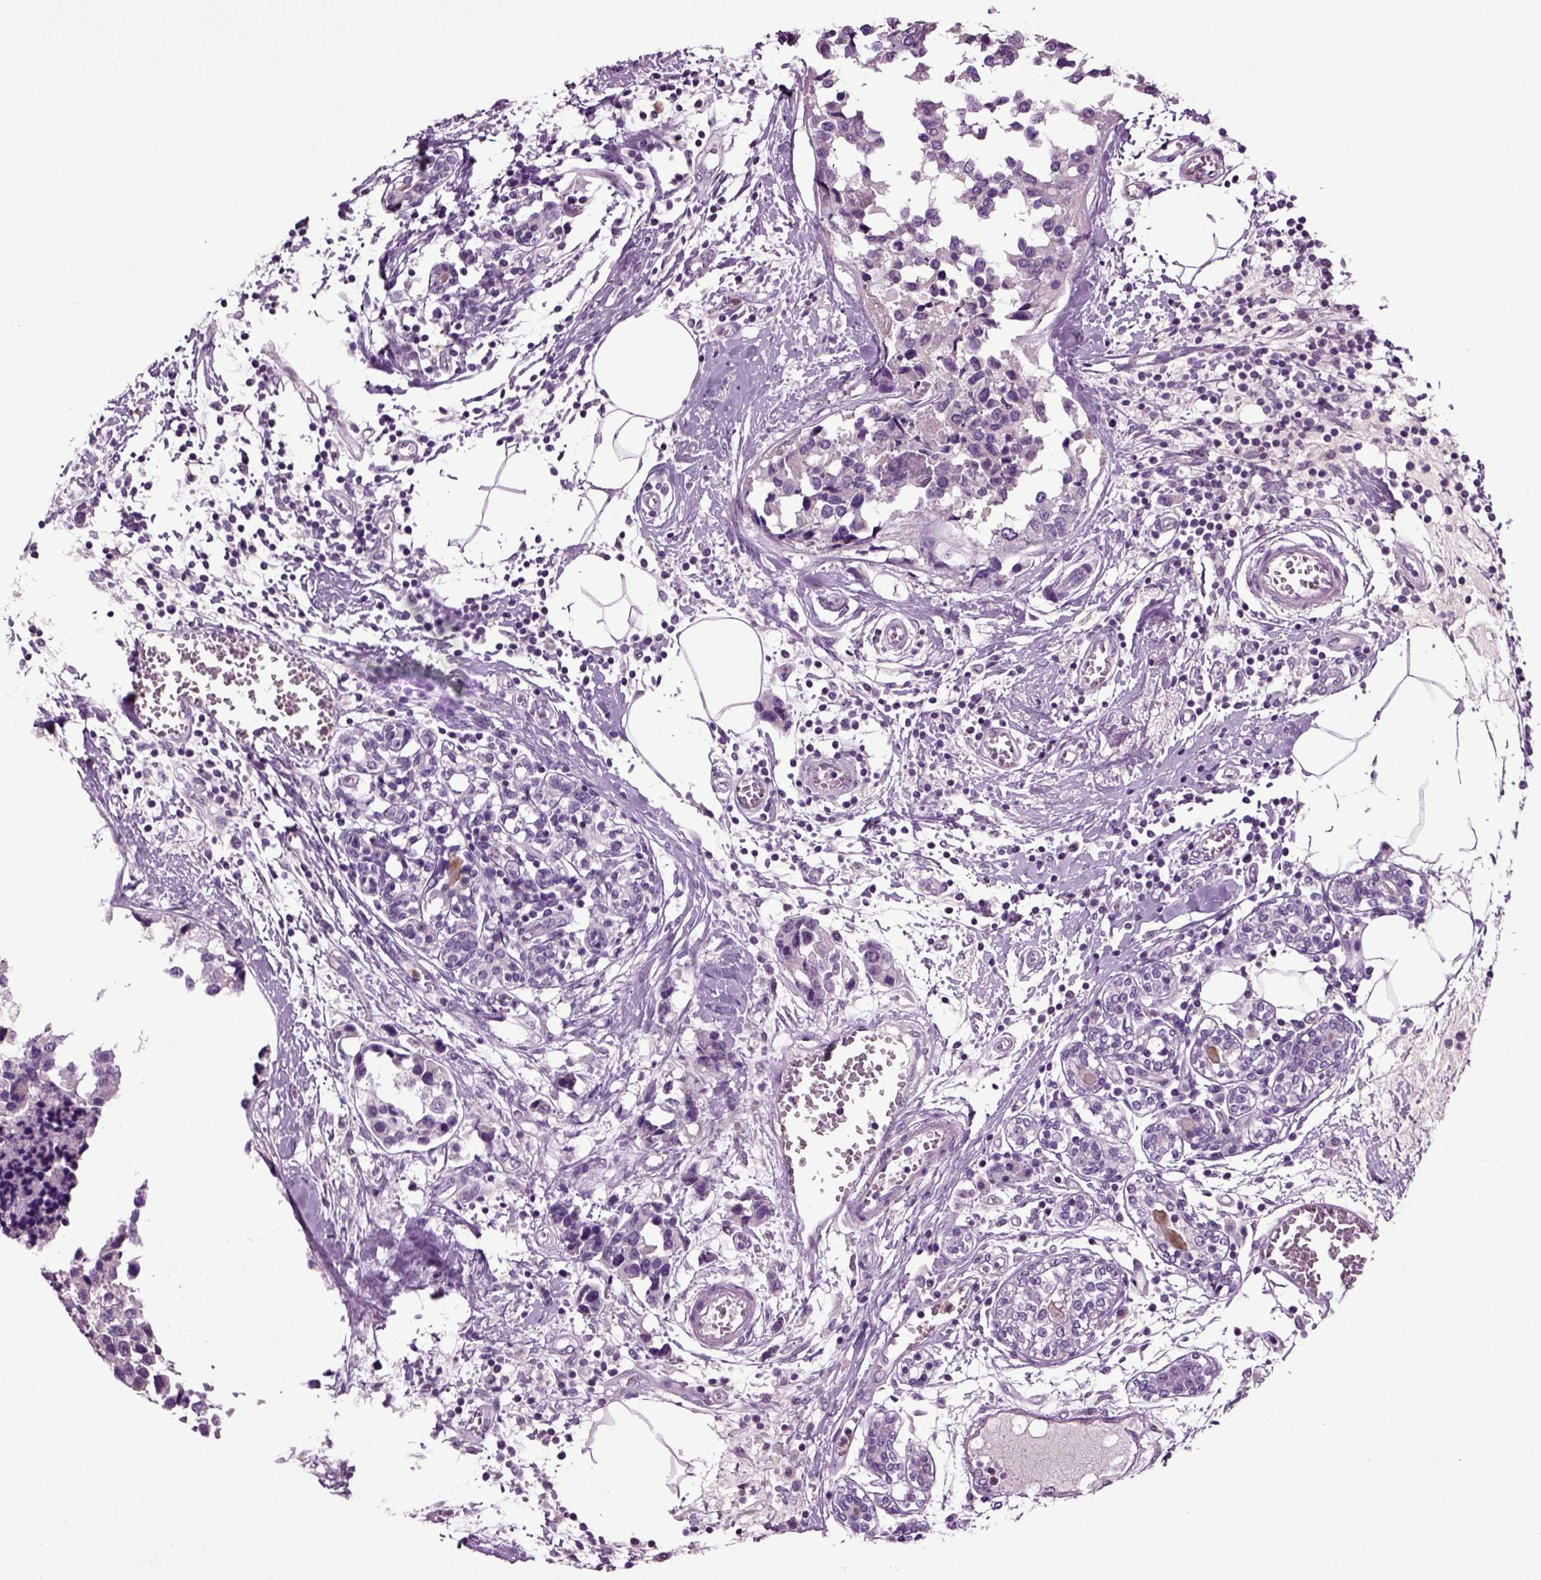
{"staining": {"intensity": "negative", "quantity": "none", "location": "none"}, "tissue": "breast cancer", "cell_type": "Tumor cells", "image_type": "cancer", "snomed": [{"axis": "morphology", "description": "Lobular carcinoma"}, {"axis": "topography", "description": "Breast"}], "caption": "Tumor cells show no significant positivity in breast cancer (lobular carcinoma).", "gene": "FGF11", "patient": {"sex": "female", "age": 59}}